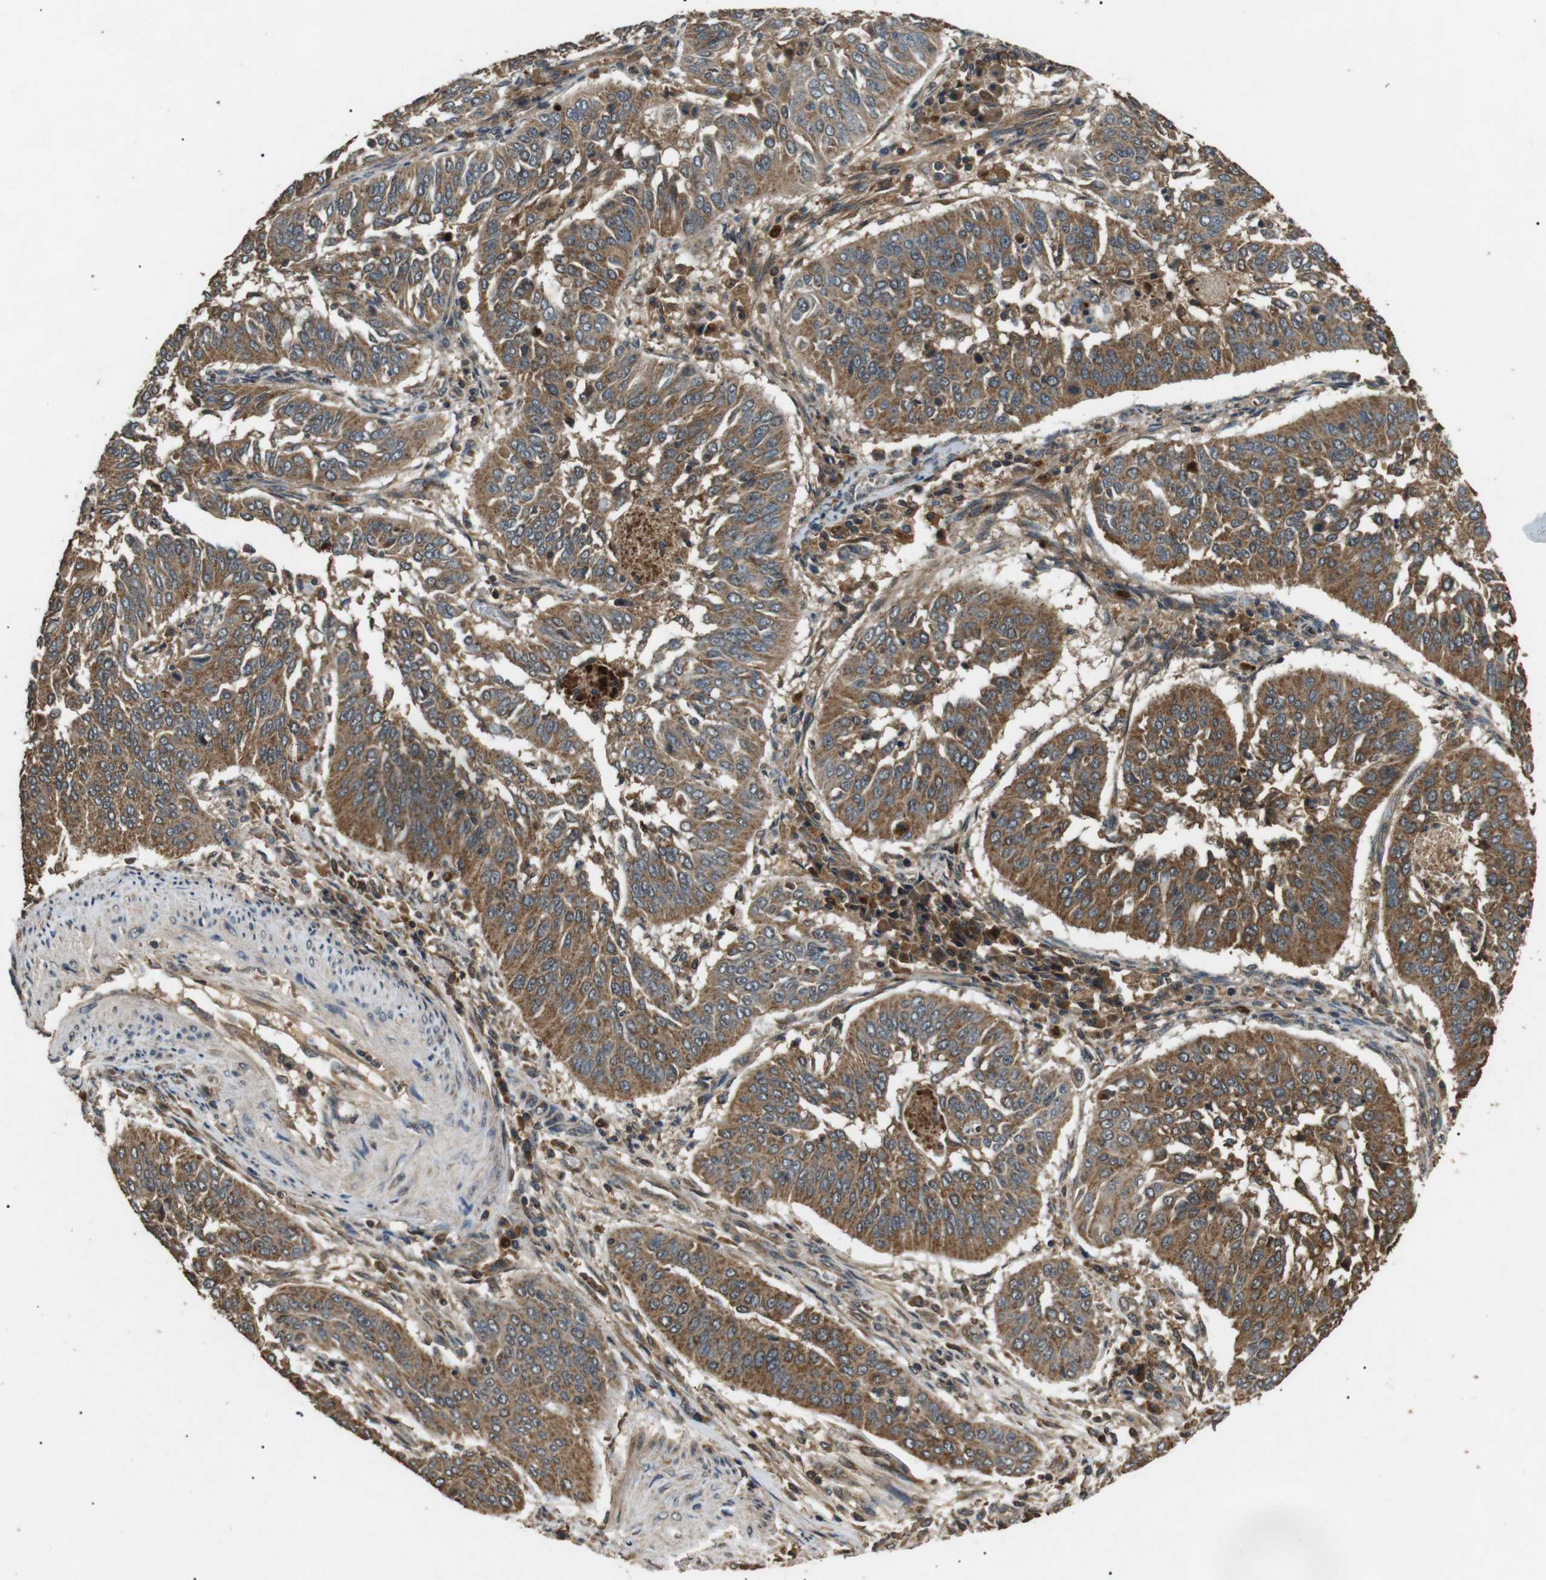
{"staining": {"intensity": "moderate", "quantity": ">75%", "location": "cytoplasmic/membranous"}, "tissue": "cervical cancer", "cell_type": "Tumor cells", "image_type": "cancer", "snomed": [{"axis": "morphology", "description": "Normal tissue, NOS"}, {"axis": "morphology", "description": "Squamous cell carcinoma, NOS"}, {"axis": "topography", "description": "Cervix"}], "caption": "Immunohistochemical staining of human cervical cancer shows medium levels of moderate cytoplasmic/membranous expression in about >75% of tumor cells. (brown staining indicates protein expression, while blue staining denotes nuclei).", "gene": "TBC1D15", "patient": {"sex": "female", "age": 39}}